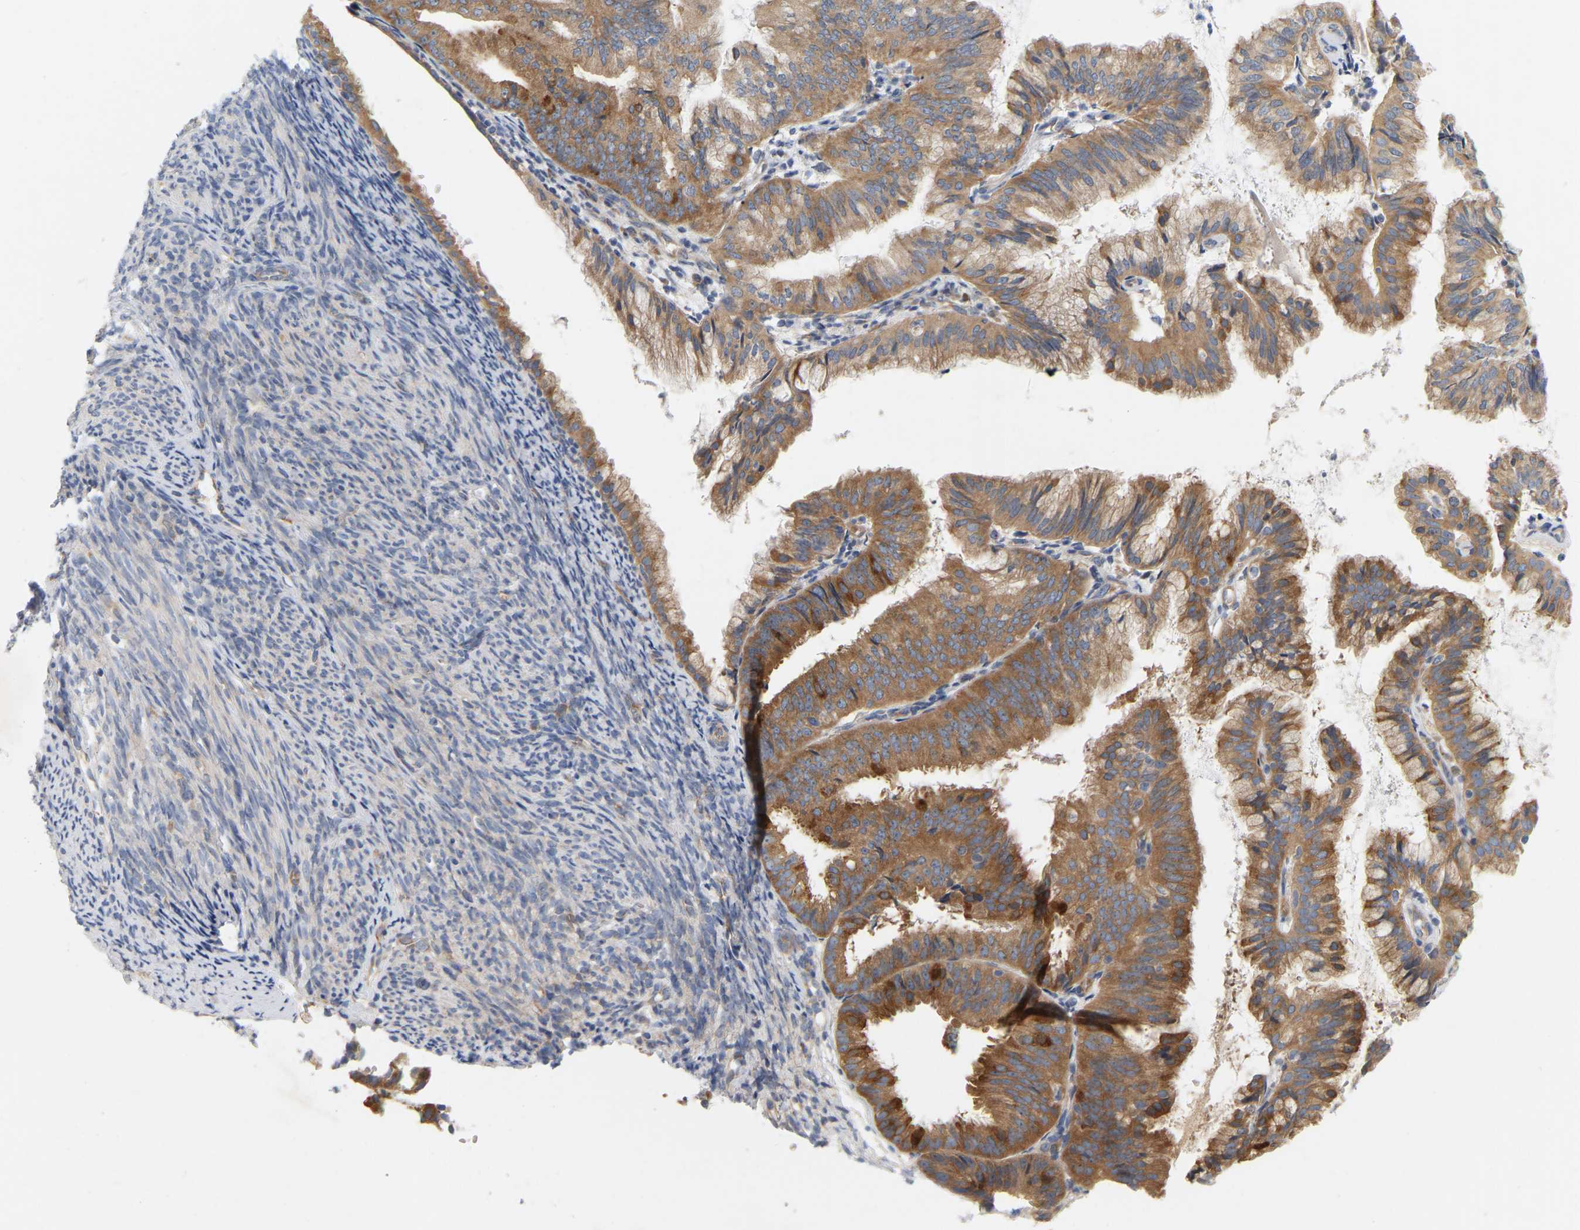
{"staining": {"intensity": "moderate", "quantity": ">75%", "location": "cytoplasmic/membranous"}, "tissue": "endometrial cancer", "cell_type": "Tumor cells", "image_type": "cancer", "snomed": [{"axis": "morphology", "description": "Adenocarcinoma, NOS"}, {"axis": "topography", "description": "Endometrium"}], "caption": "Immunohistochemistry of endometrial cancer (adenocarcinoma) exhibits medium levels of moderate cytoplasmic/membranous expression in approximately >75% of tumor cells.", "gene": "MINDY4", "patient": {"sex": "female", "age": 63}}